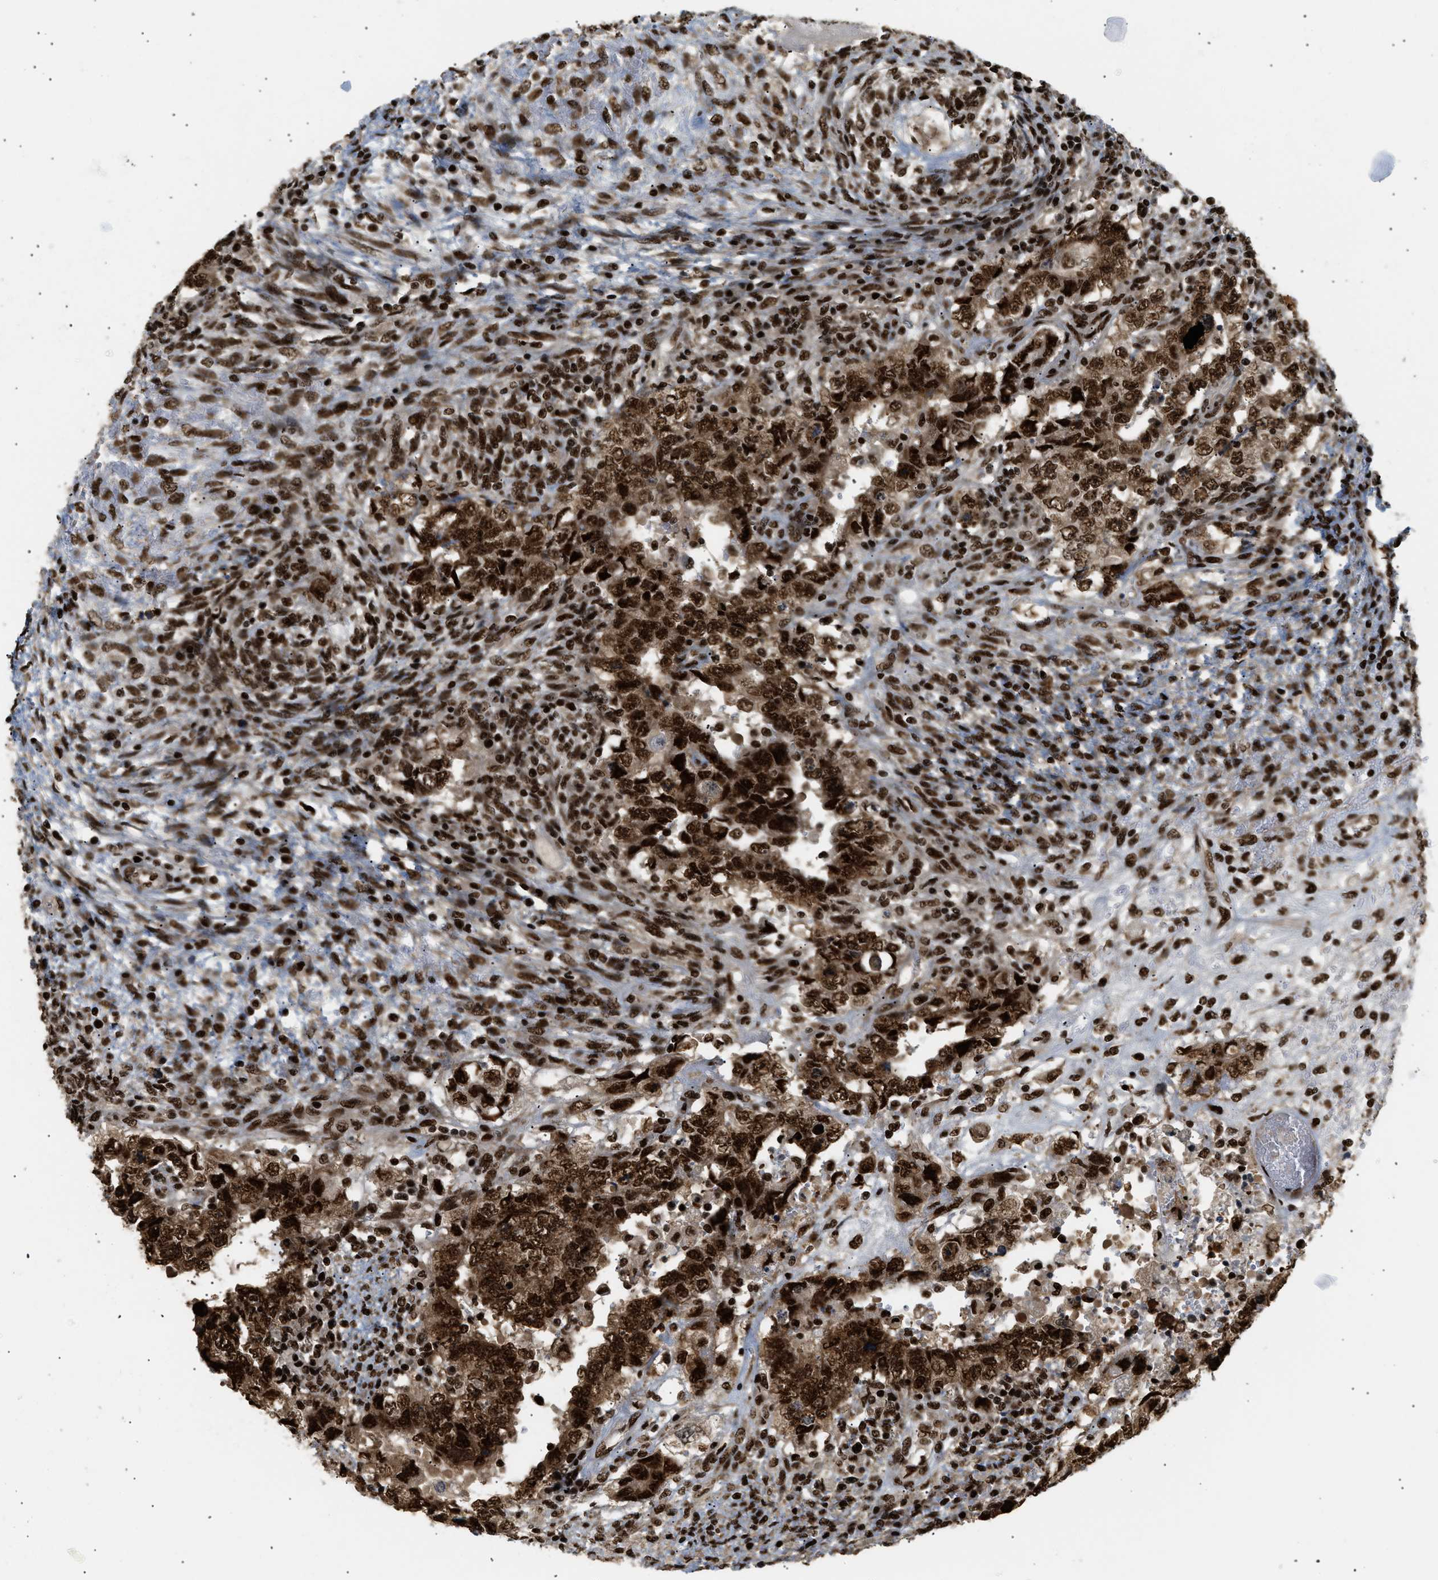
{"staining": {"intensity": "strong", "quantity": ">75%", "location": "cytoplasmic/membranous,nuclear"}, "tissue": "testis cancer", "cell_type": "Tumor cells", "image_type": "cancer", "snomed": [{"axis": "morphology", "description": "Carcinoma, Embryonal, NOS"}, {"axis": "topography", "description": "Testis"}], "caption": "An image of human testis cancer stained for a protein shows strong cytoplasmic/membranous and nuclear brown staining in tumor cells. The protein of interest is shown in brown color, while the nuclei are stained blue.", "gene": "RBM5", "patient": {"sex": "male", "age": 26}}